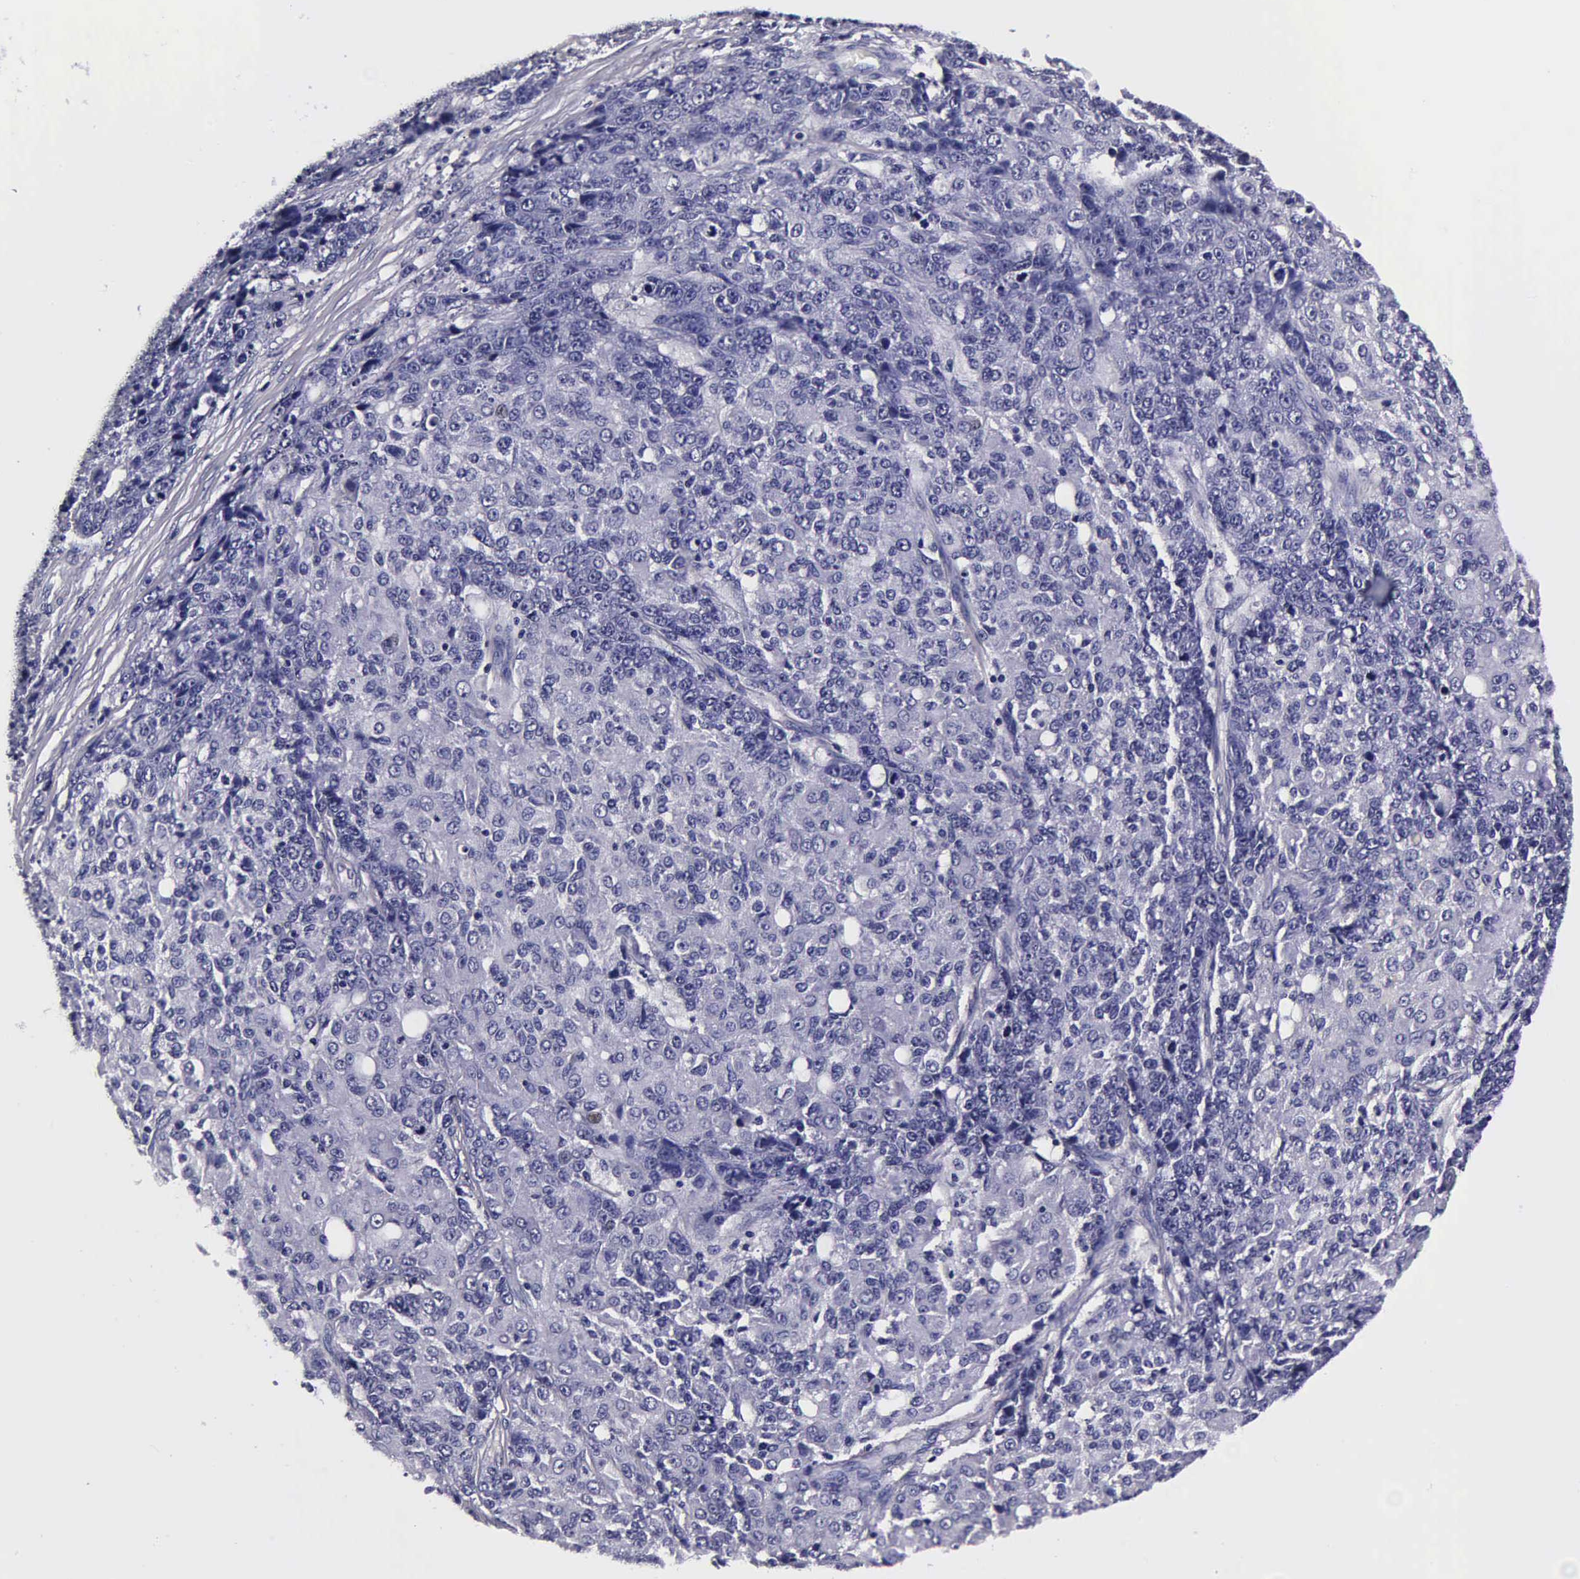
{"staining": {"intensity": "negative", "quantity": "none", "location": "none"}, "tissue": "ovarian cancer", "cell_type": "Tumor cells", "image_type": "cancer", "snomed": [{"axis": "morphology", "description": "Carcinoma, endometroid"}, {"axis": "topography", "description": "Ovary"}], "caption": "This is an immunohistochemistry (IHC) histopathology image of human ovarian endometroid carcinoma. There is no expression in tumor cells.", "gene": "IAPP", "patient": {"sex": "female", "age": 42}}